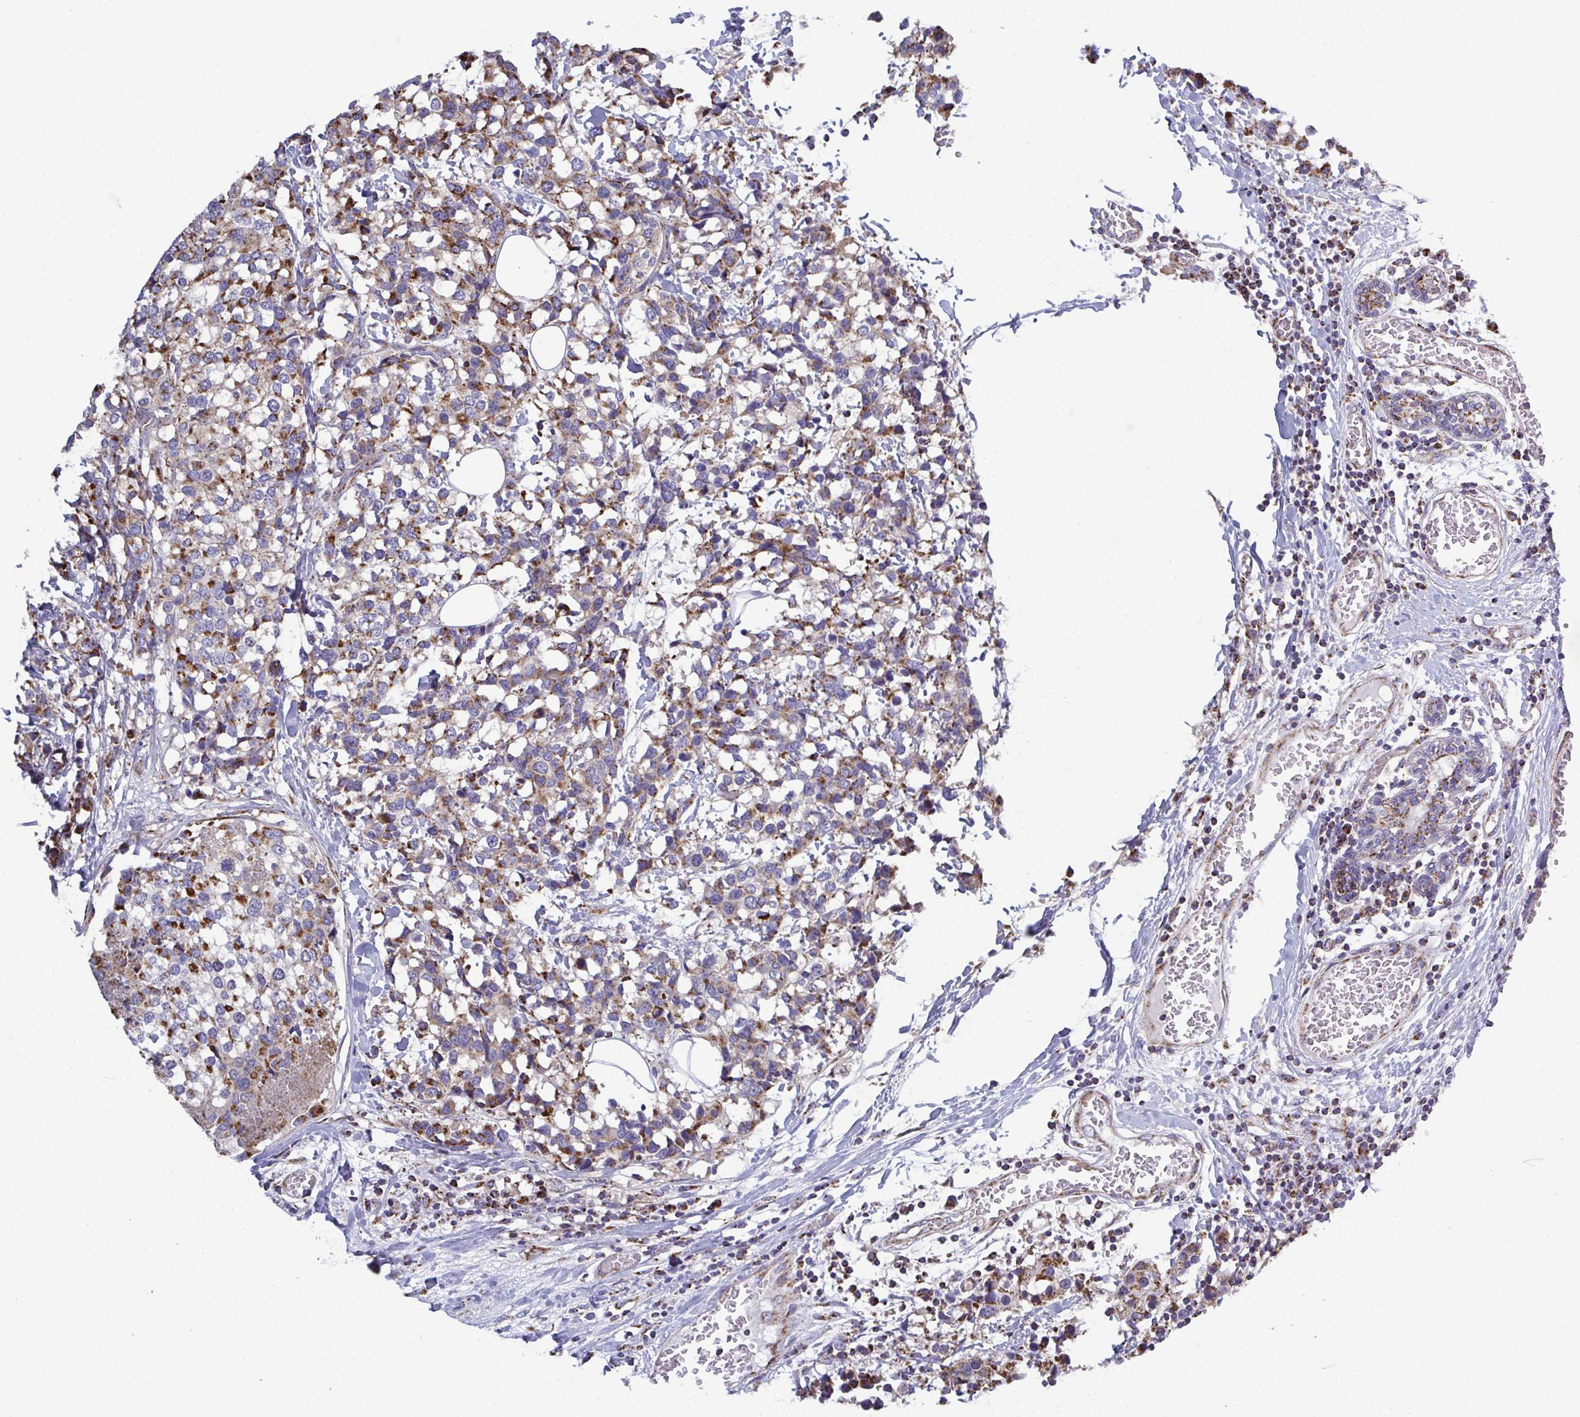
{"staining": {"intensity": "moderate", "quantity": ">75%", "location": "cytoplasmic/membranous"}, "tissue": "breast cancer", "cell_type": "Tumor cells", "image_type": "cancer", "snomed": [{"axis": "morphology", "description": "Lobular carcinoma"}, {"axis": "topography", "description": "Breast"}], "caption": "A high-resolution histopathology image shows immunohistochemistry (IHC) staining of breast cancer (lobular carcinoma), which displays moderate cytoplasmic/membranous positivity in about >75% of tumor cells.", "gene": "CSDE1", "patient": {"sex": "female", "age": 59}}